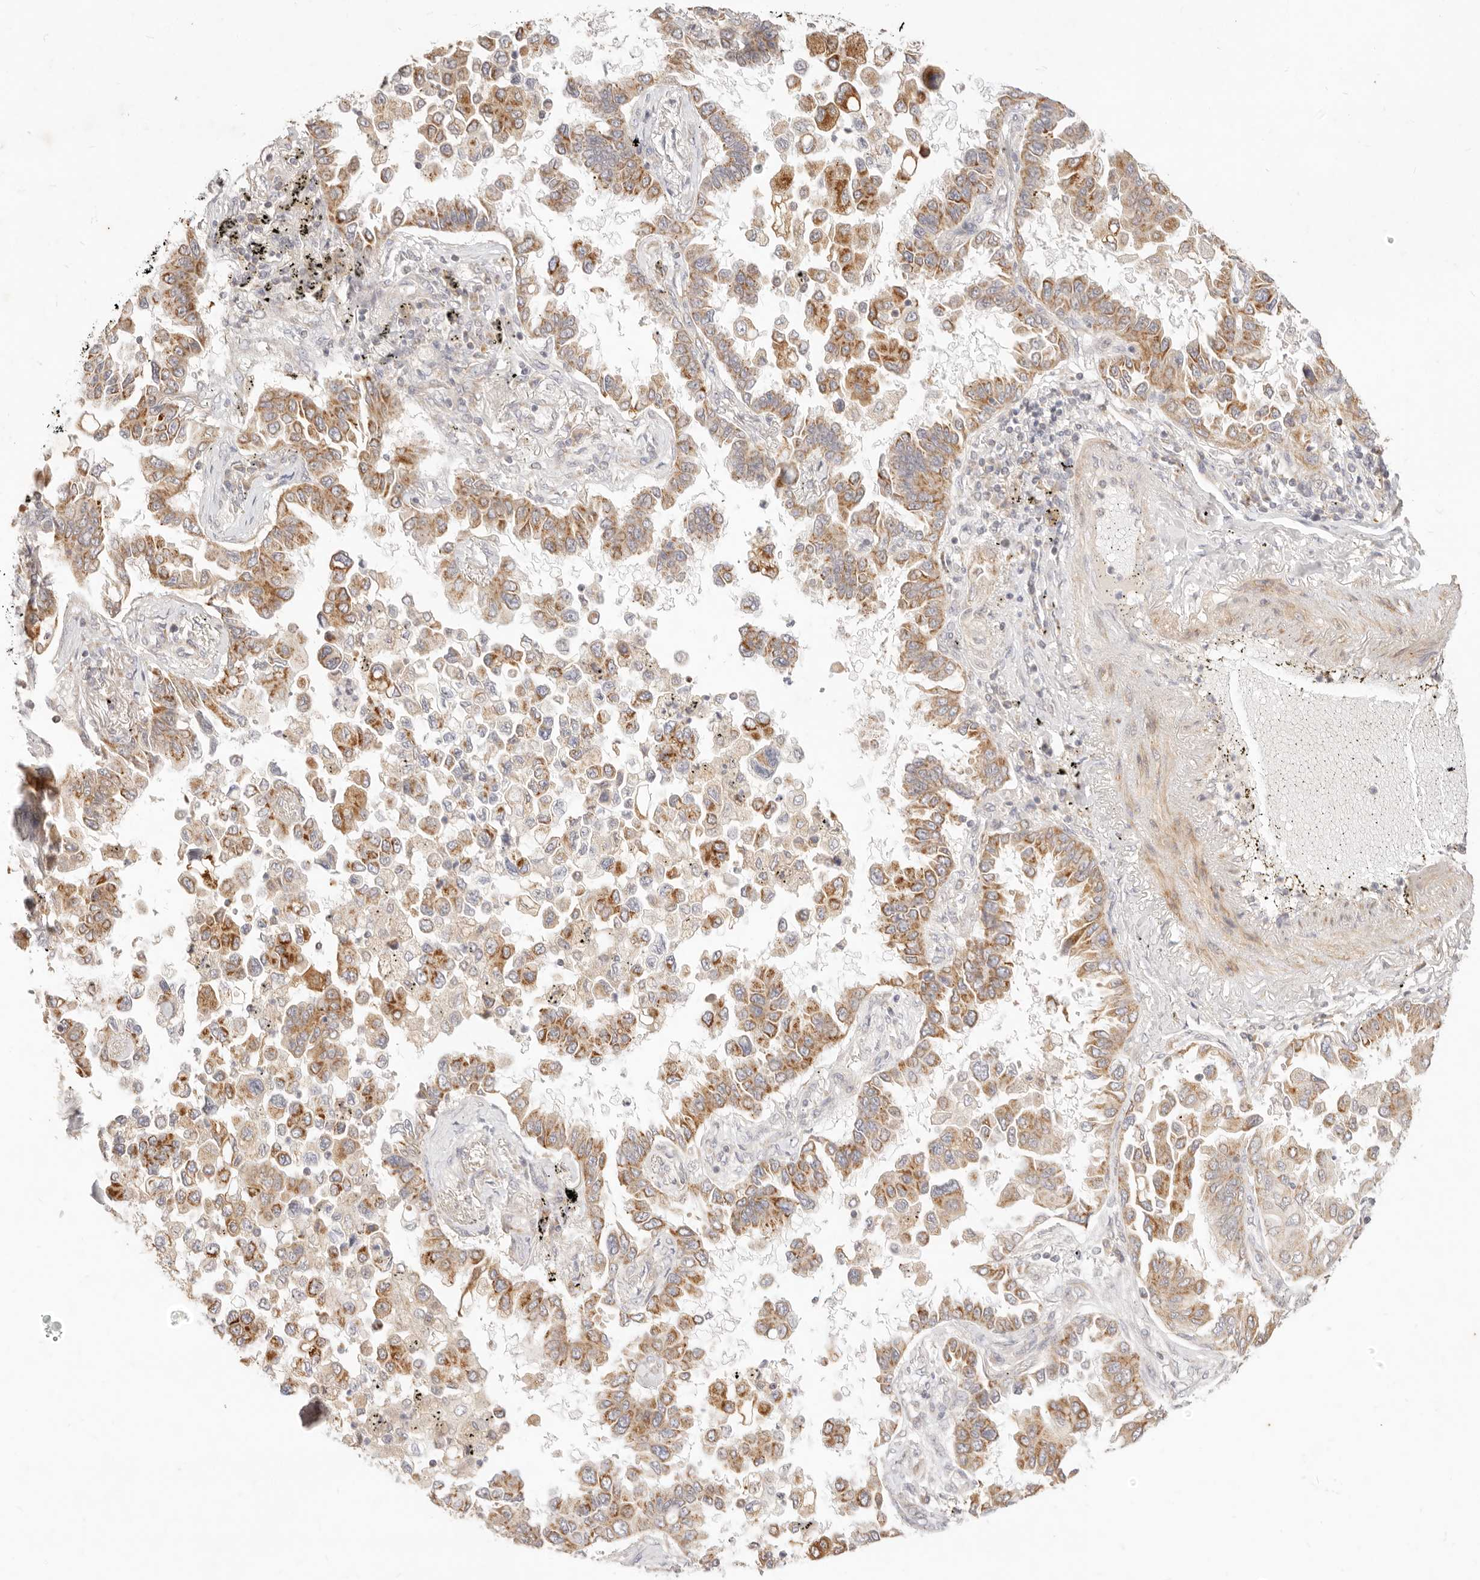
{"staining": {"intensity": "moderate", "quantity": ">75%", "location": "cytoplasmic/membranous"}, "tissue": "lung cancer", "cell_type": "Tumor cells", "image_type": "cancer", "snomed": [{"axis": "morphology", "description": "Adenocarcinoma, NOS"}, {"axis": "topography", "description": "Lung"}], "caption": "Lung cancer (adenocarcinoma) tissue exhibits moderate cytoplasmic/membranous expression in approximately >75% of tumor cells (DAB (3,3'-diaminobenzidine) IHC with brightfield microscopy, high magnification).", "gene": "RUBCNL", "patient": {"sex": "female", "age": 67}}